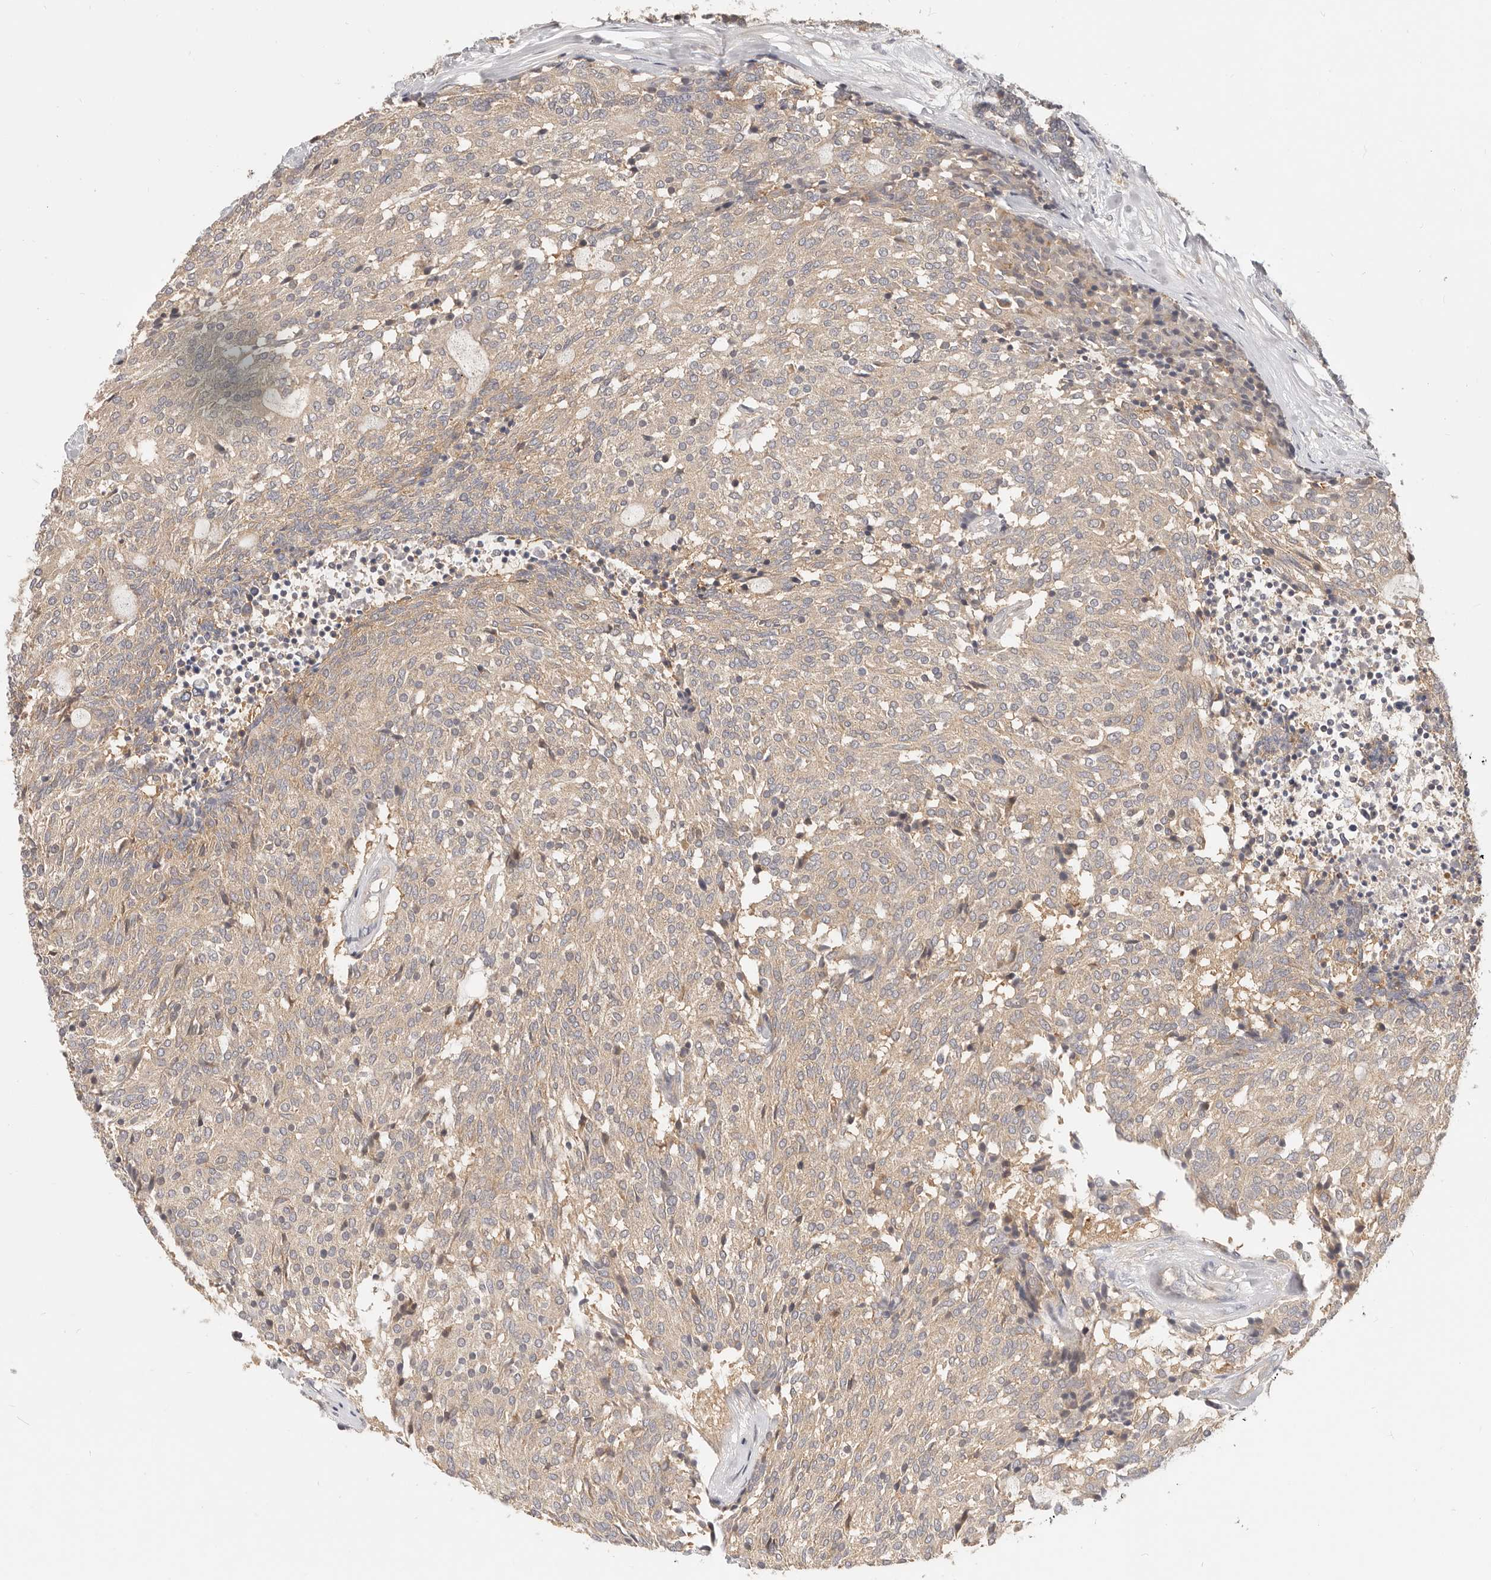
{"staining": {"intensity": "weak", "quantity": ">75%", "location": "cytoplasmic/membranous"}, "tissue": "carcinoid", "cell_type": "Tumor cells", "image_type": "cancer", "snomed": [{"axis": "morphology", "description": "Carcinoid, malignant, NOS"}, {"axis": "topography", "description": "Pancreas"}], "caption": "This image exhibits immunohistochemistry staining of human carcinoid, with low weak cytoplasmic/membranous staining in about >75% of tumor cells.", "gene": "DTNBP1", "patient": {"sex": "female", "age": 54}}